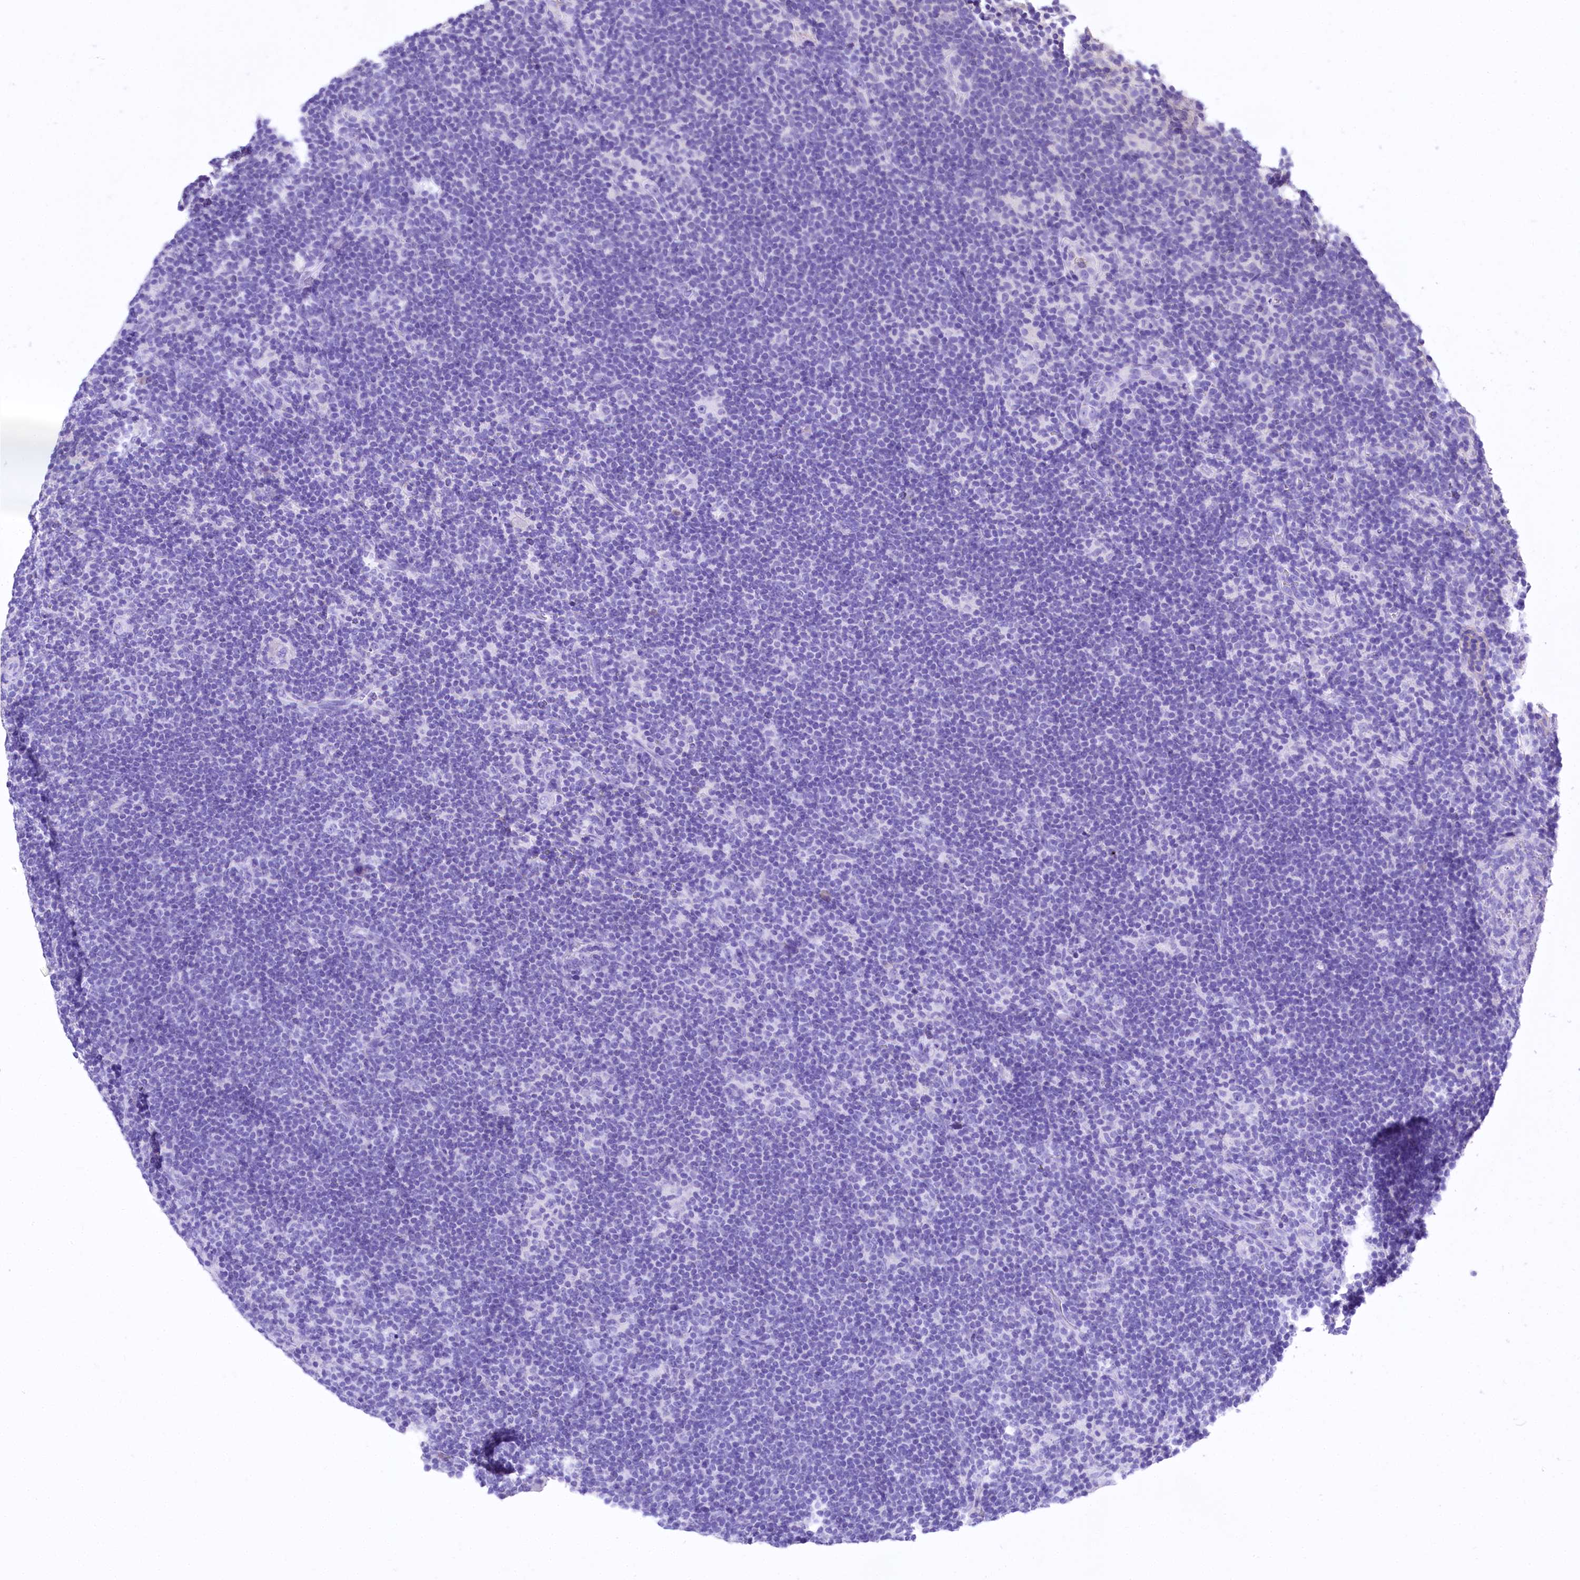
{"staining": {"intensity": "negative", "quantity": "none", "location": "none"}, "tissue": "lymphoma", "cell_type": "Tumor cells", "image_type": "cancer", "snomed": [{"axis": "morphology", "description": "Hodgkin's disease, NOS"}, {"axis": "topography", "description": "Lymph node"}], "caption": "The image reveals no staining of tumor cells in Hodgkin's disease. The staining was performed using DAB to visualize the protein expression in brown, while the nuclei were stained in blue with hematoxylin (Magnification: 20x).", "gene": "A2ML1", "patient": {"sex": "female", "age": 57}}